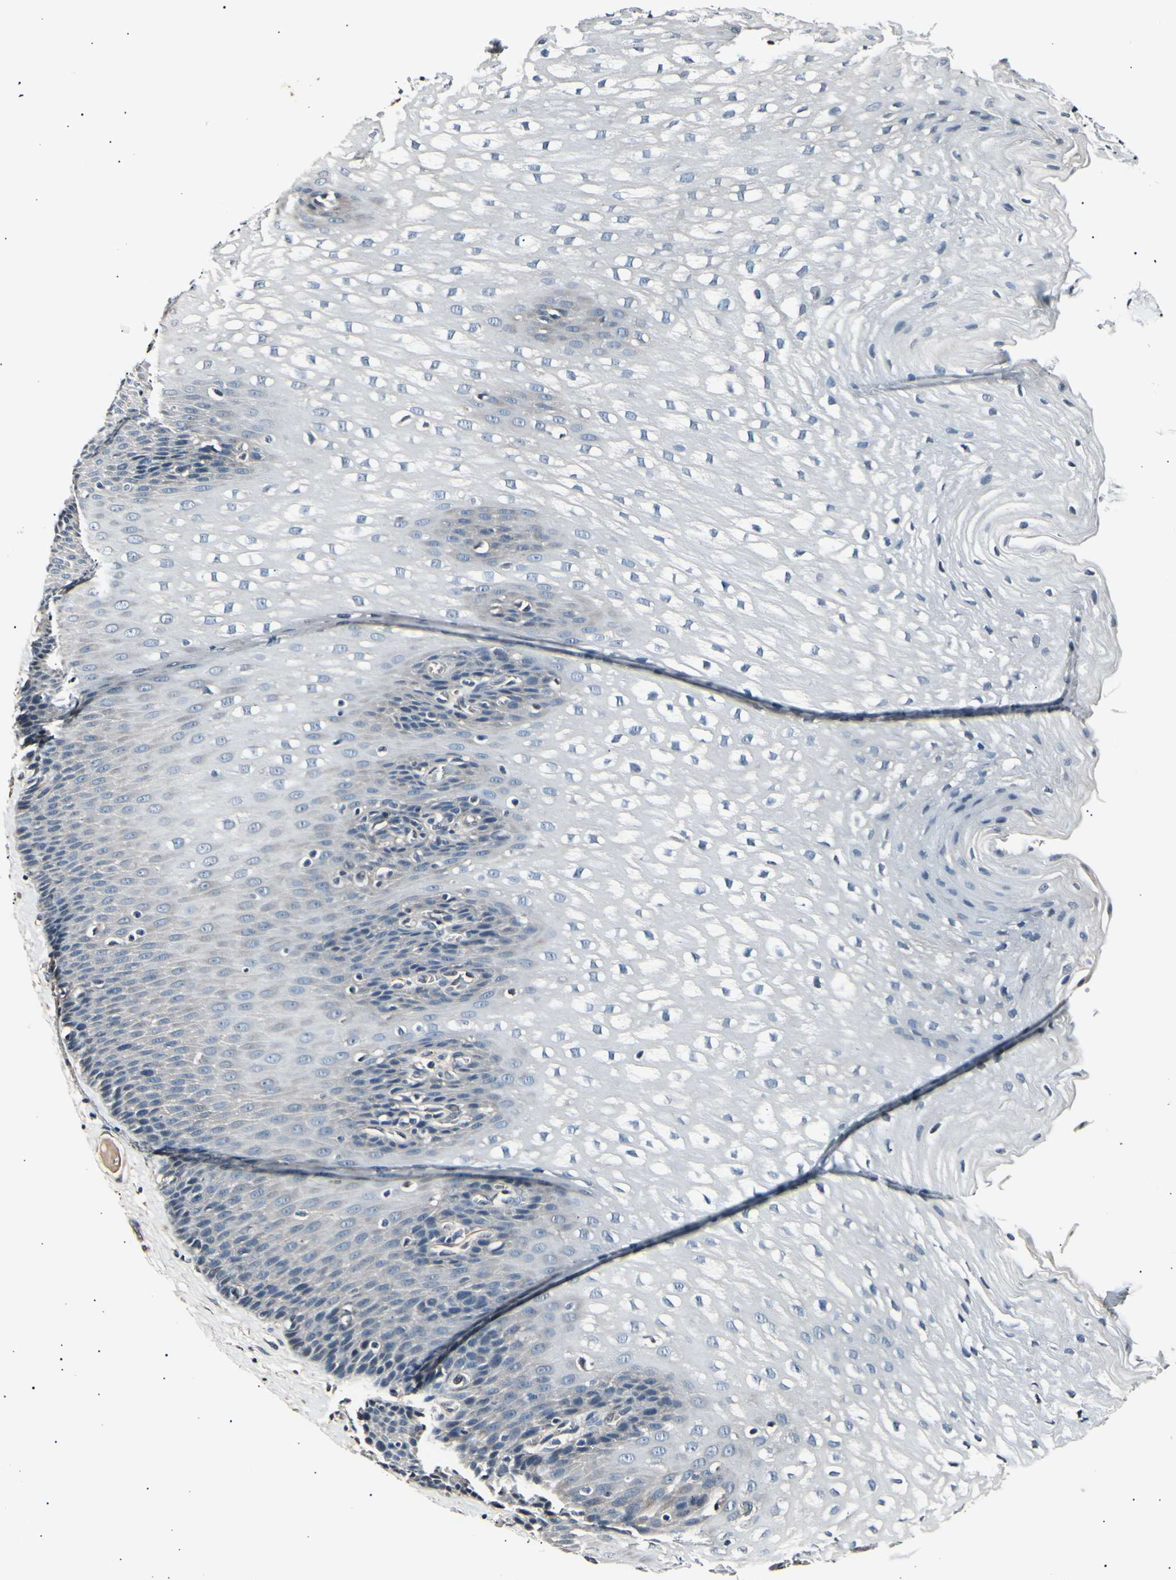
{"staining": {"intensity": "negative", "quantity": "none", "location": "none"}, "tissue": "esophagus", "cell_type": "Squamous epithelial cells", "image_type": "normal", "snomed": [{"axis": "morphology", "description": "Normal tissue, NOS"}, {"axis": "topography", "description": "Esophagus"}], "caption": "High power microscopy photomicrograph of an IHC histopathology image of benign esophagus, revealing no significant expression in squamous epithelial cells. The staining was performed using DAB to visualize the protein expression in brown, while the nuclei were stained in blue with hematoxylin (Magnification: 20x).", "gene": "AK1", "patient": {"sex": "male", "age": 48}}